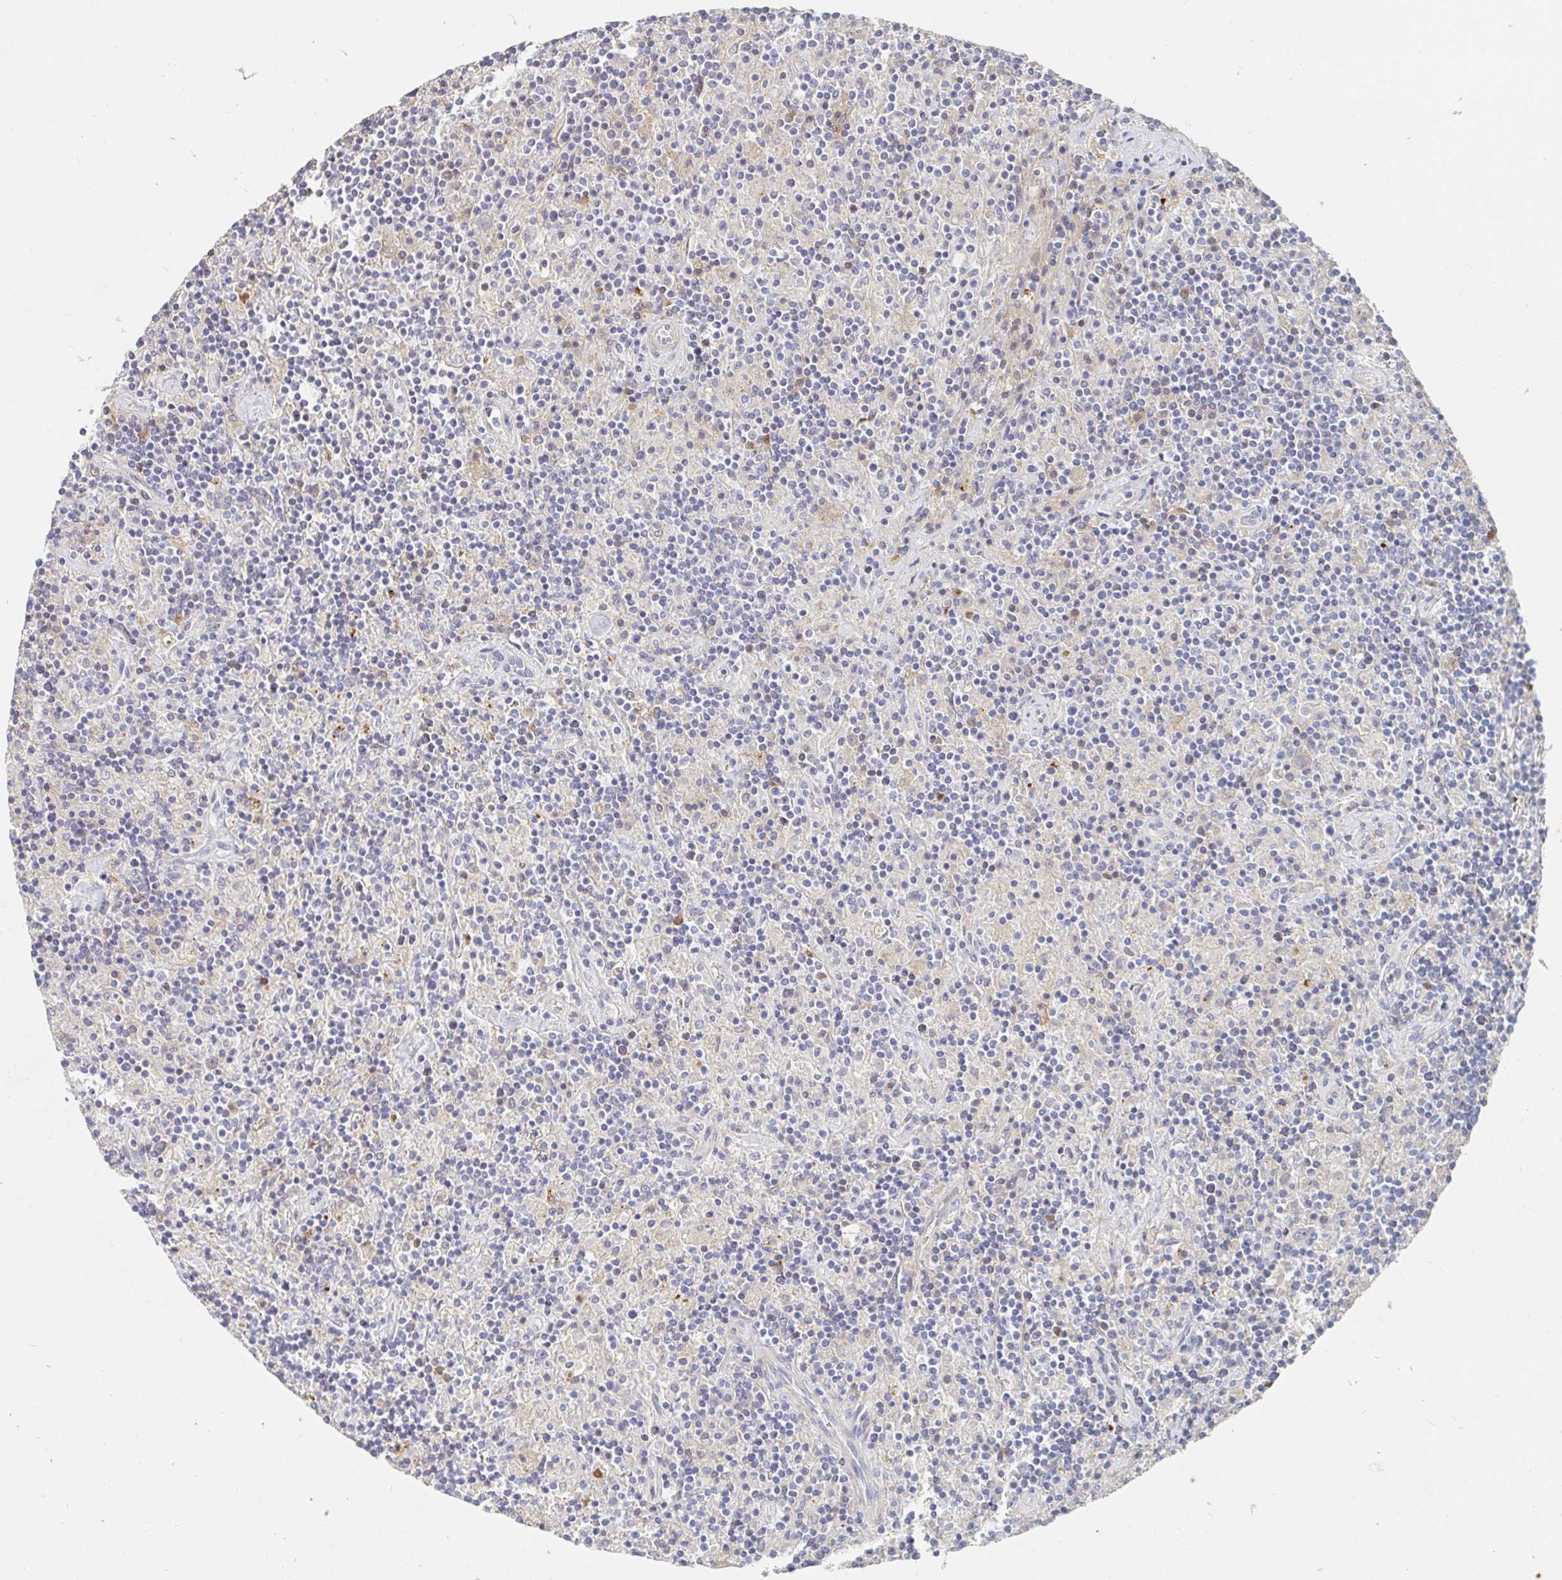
{"staining": {"intensity": "negative", "quantity": "none", "location": "none"}, "tissue": "lymphoma", "cell_type": "Tumor cells", "image_type": "cancer", "snomed": [{"axis": "morphology", "description": "Hodgkin's disease, NOS"}, {"axis": "topography", "description": "Lymph node"}], "caption": "The image displays no significant expression in tumor cells of Hodgkin's disease.", "gene": "NME9", "patient": {"sex": "male", "age": 70}}